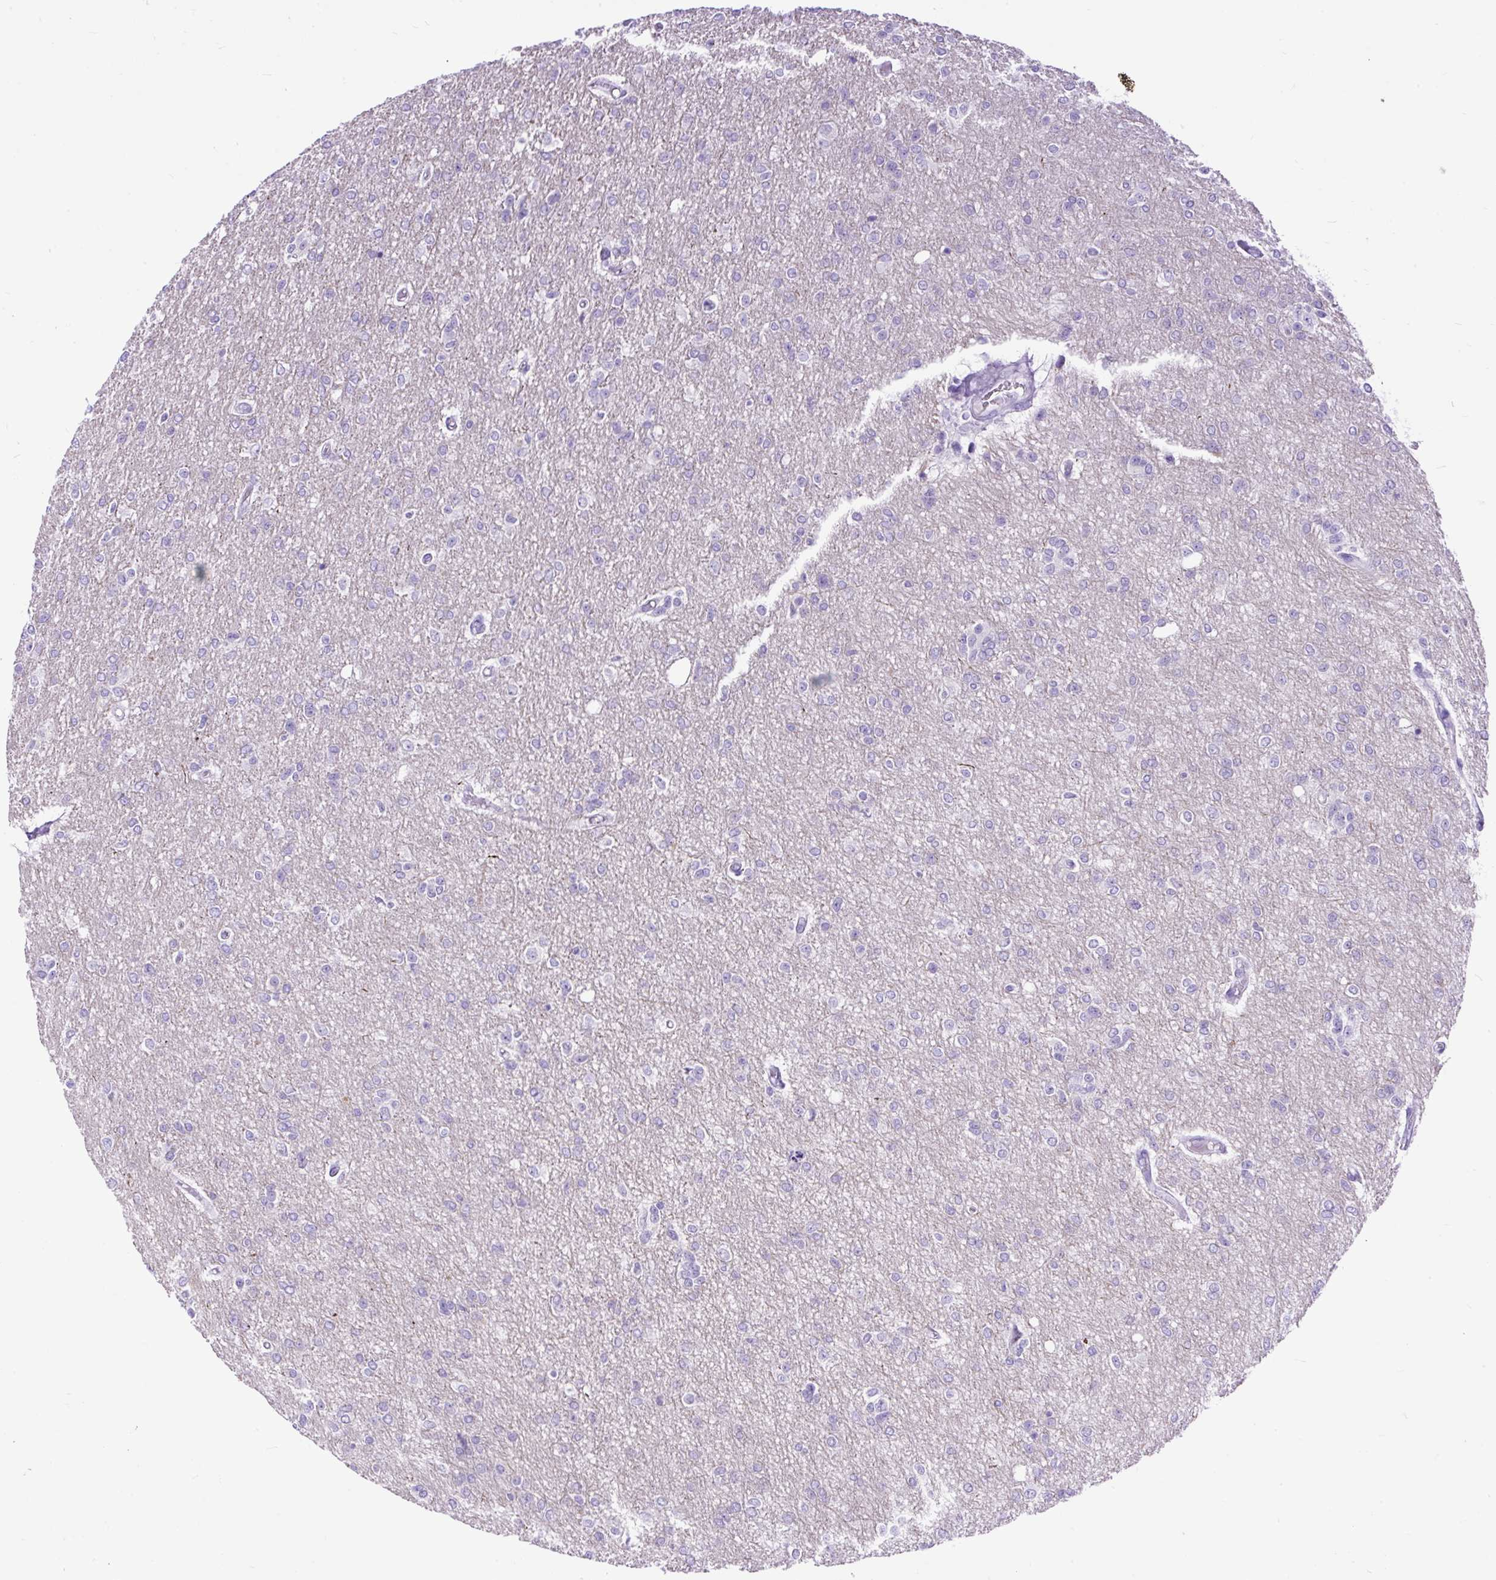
{"staining": {"intensity": "negative", "quantity": "none", "location": "none"}, "tissue": "glioma", "cell_type": "Tumor cells", "image_type": "cancer", "snomed": [{"axis": "morphology", "description": "Glioma, malignant, Low grade"}, {"axis": "topography", "description": "Brain"}], "caption": "Immunohistochemistry (IHC) of malignant glioma (low-grade) displays no positivity in tumor cells. Nuclei are stained in blue.", "gene": "ZNF256", "patient": {"sex": "male", "age": 26}}